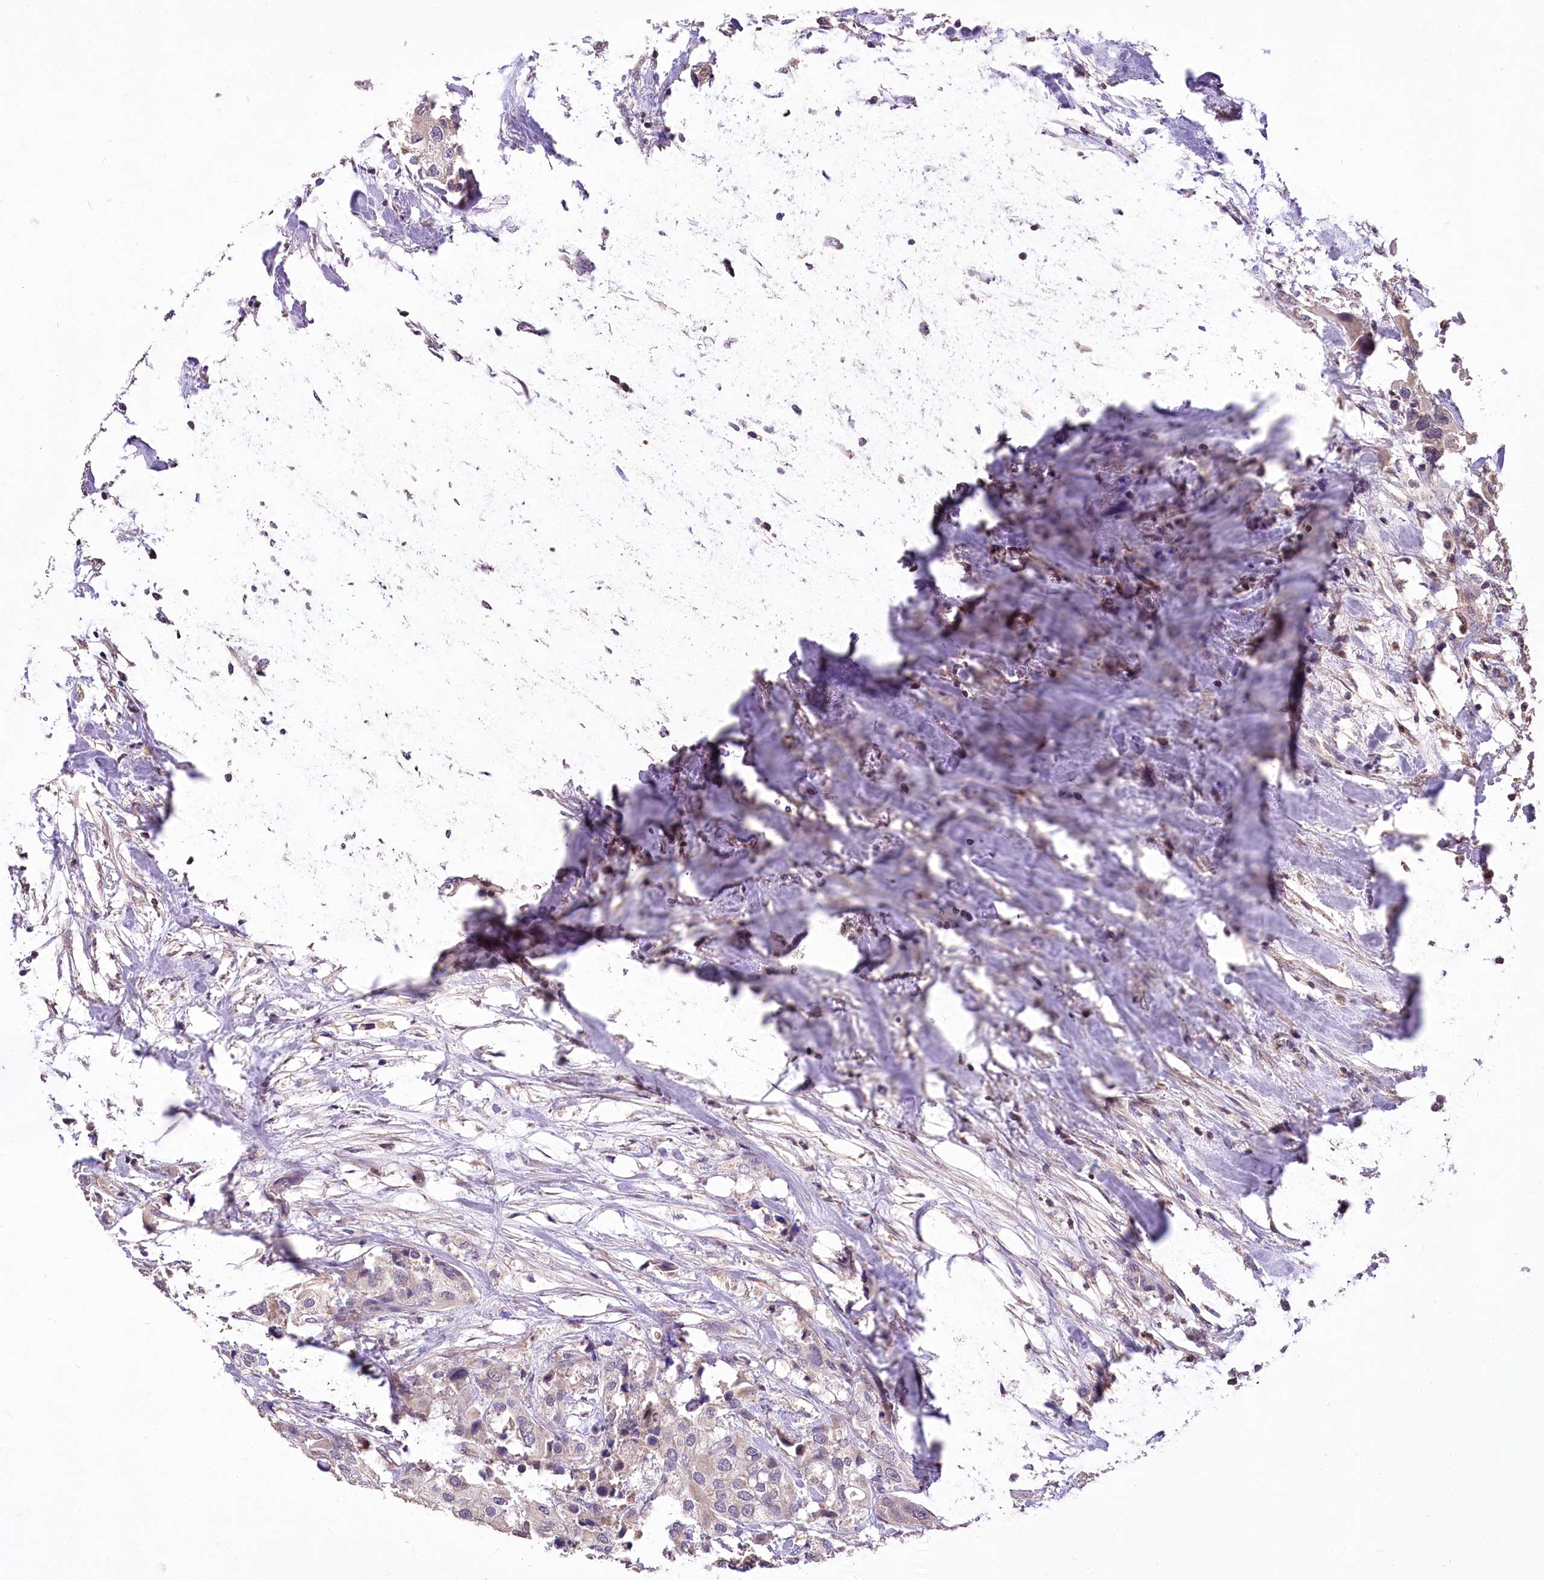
{"staining": {"intensity": "negative", "quantity": "none", "location": "none"}, "tissue": "urothelial cancer", "cell_type": "Tumor cells", "image_type": "cancer", "snomed": [{"axis": "morphology", "description": "Urothelial carcinoma, High grade"}, {"axis": "topography", "description": "Urinary bladder"}], "caption": "Tumor cells show no significant protein positivity in urothelial carcinoma (high-grade). (Immunohistochemistry (ihc), brightfield microscopy, high magnification).", "gene": "SERGEF", "patient": {"sex": "male", "age": 64}}